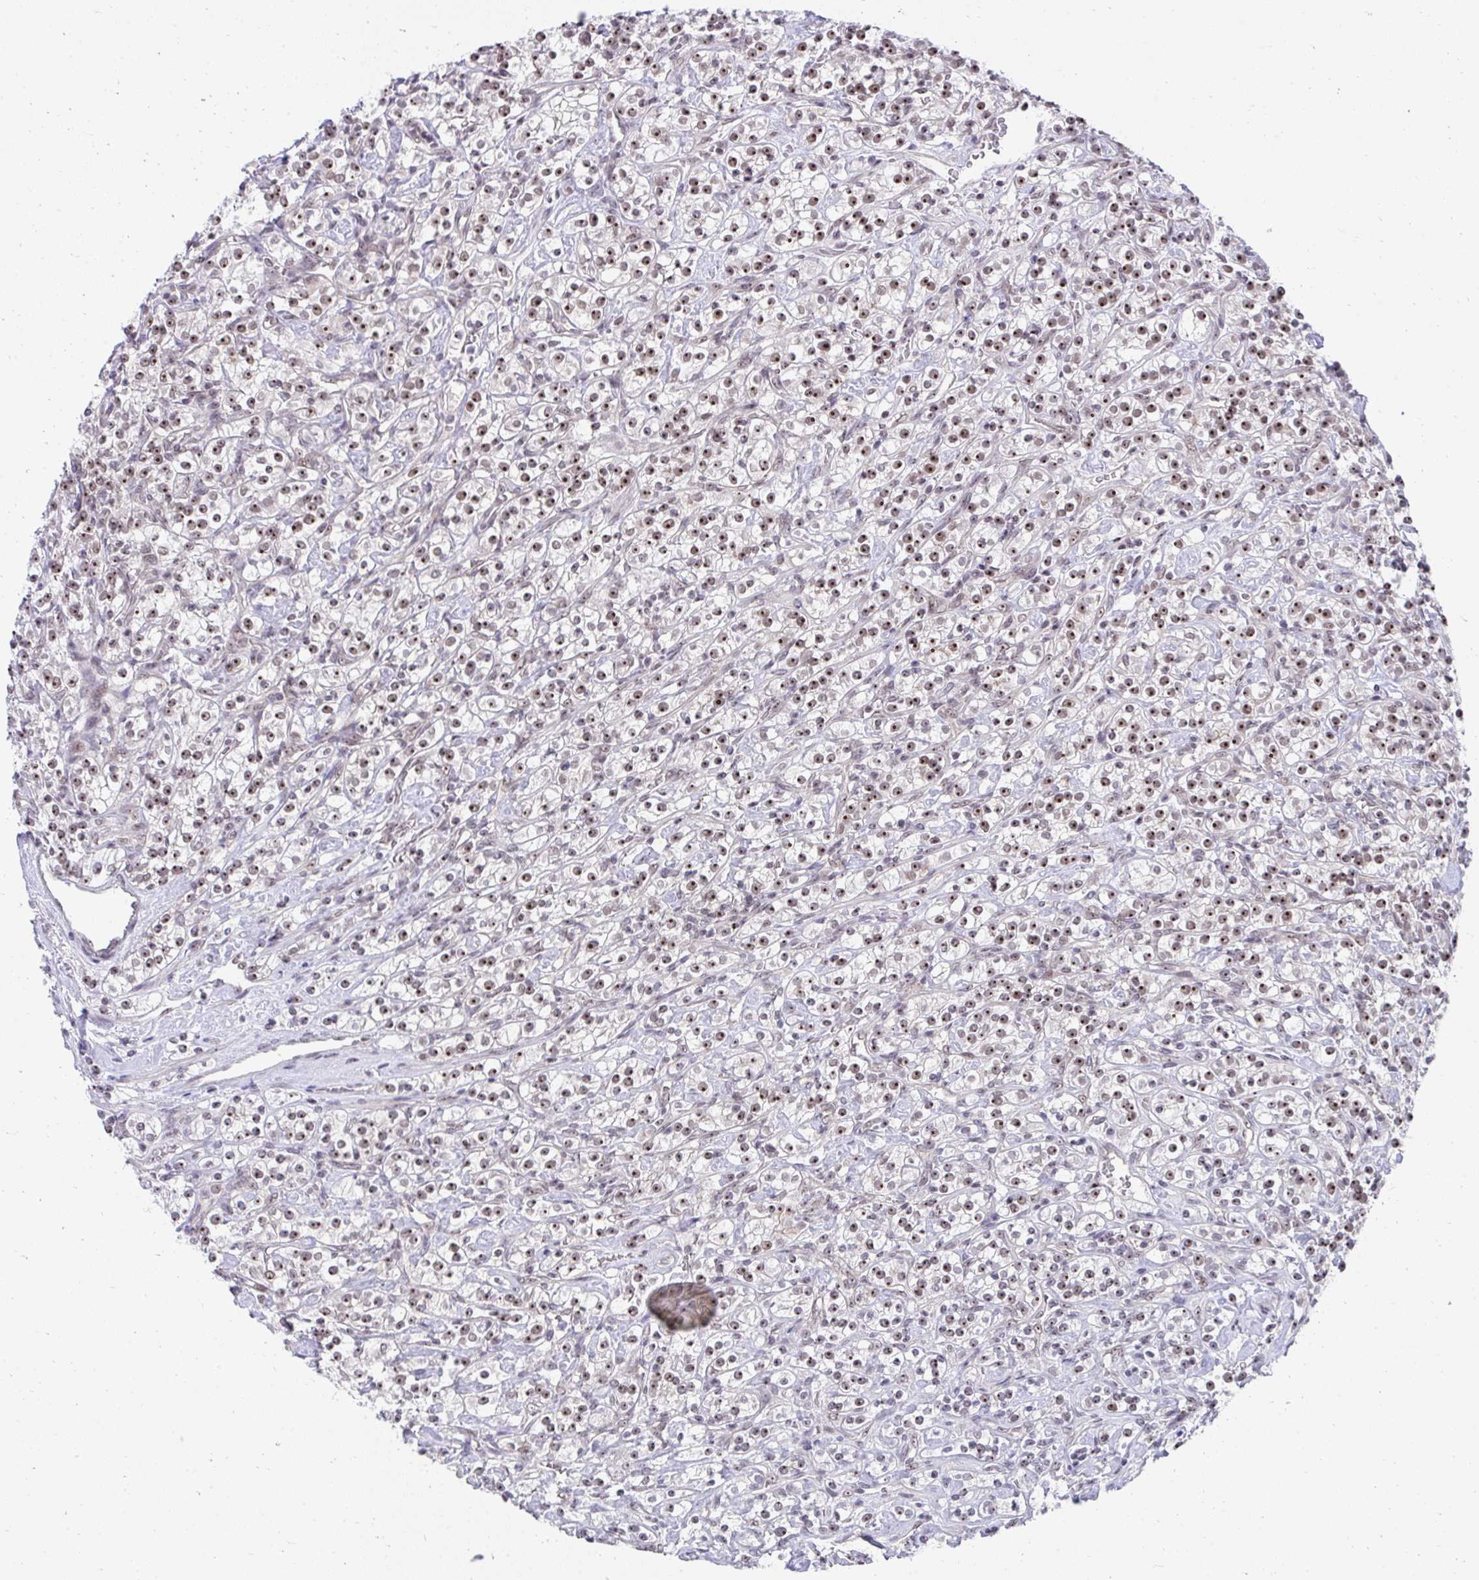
{"staining": {"intensity": "moderate", "quantity": ">75%", "location": "nuclear"}, "tissue": "renal cancer", "cell_type": "Tumor cells", "image_type": "cancer", "snomed": [{"axis": "morphology", "description": "Adenocarcinoma, NOS"}, {"axis": "topography", "description": "Kidney"}], "caption": "Brown immunohistochemical staining in human renal cancer shows moderate nuclear staining in about >75% of tumor cells.", "gene": "HIRA", "patient": {"sex": "male", "age": 77}}